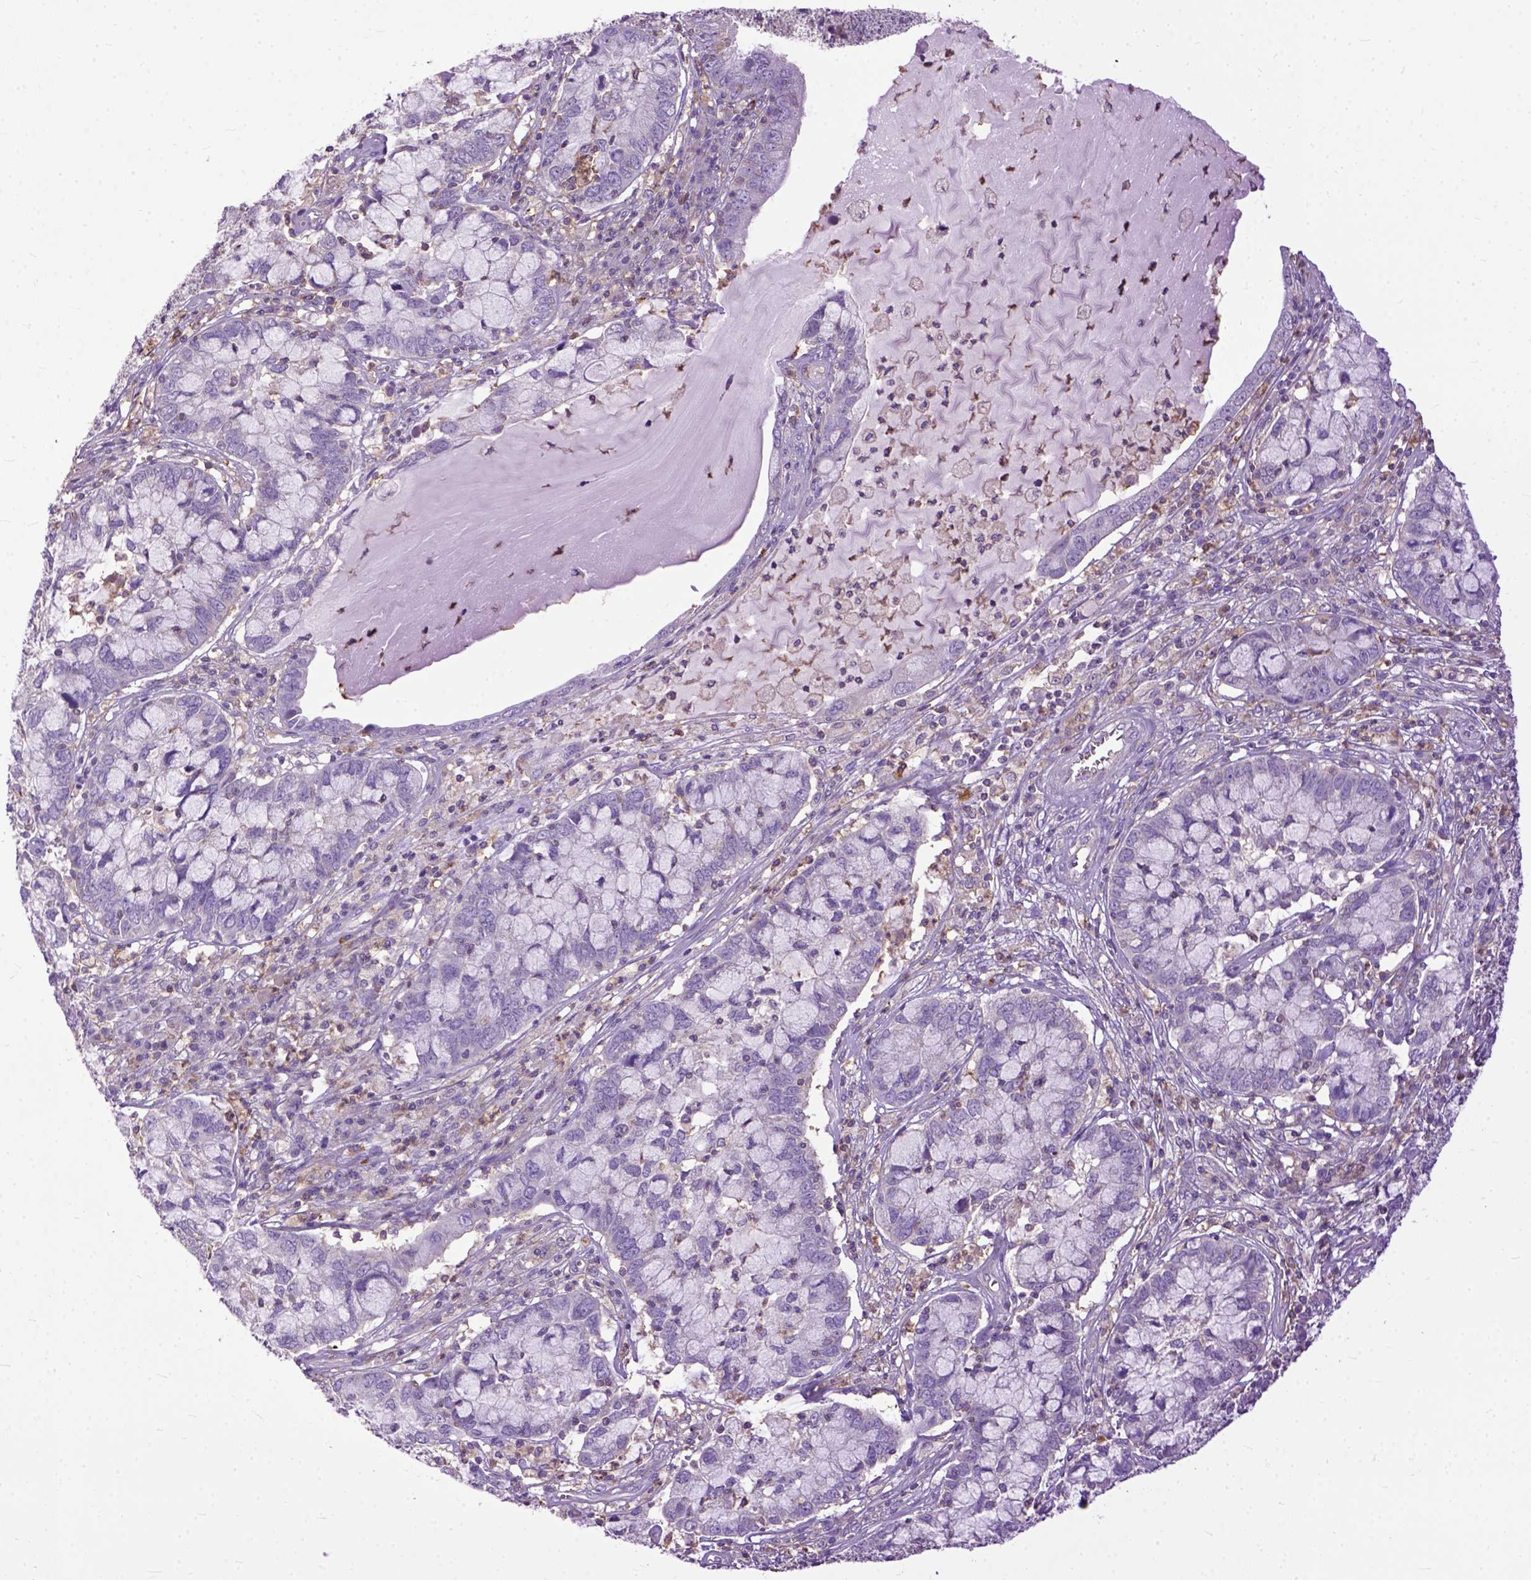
{"staining": {"intensity": "negative", "quantity": "none", "location": "none"}, "tissue": "cervical cancer", "cell_type": "Tumor cells", "image_type": "cancer", "snomed": [{"axis": "morphology", "description": "Adenocarcinoma, NOS"}, {"axis": "topography", "description": "Cervix"}], "caption": "A micrograph of human cervical cancer (adenocarcinoma) is negative for staining in tumor cells. The staining is performed using DAB brown chromogen with nuclei counter-stained in using hematoxylin.", "gene": "NAMPT", "patient": {"sex": "female", "age": 40}}